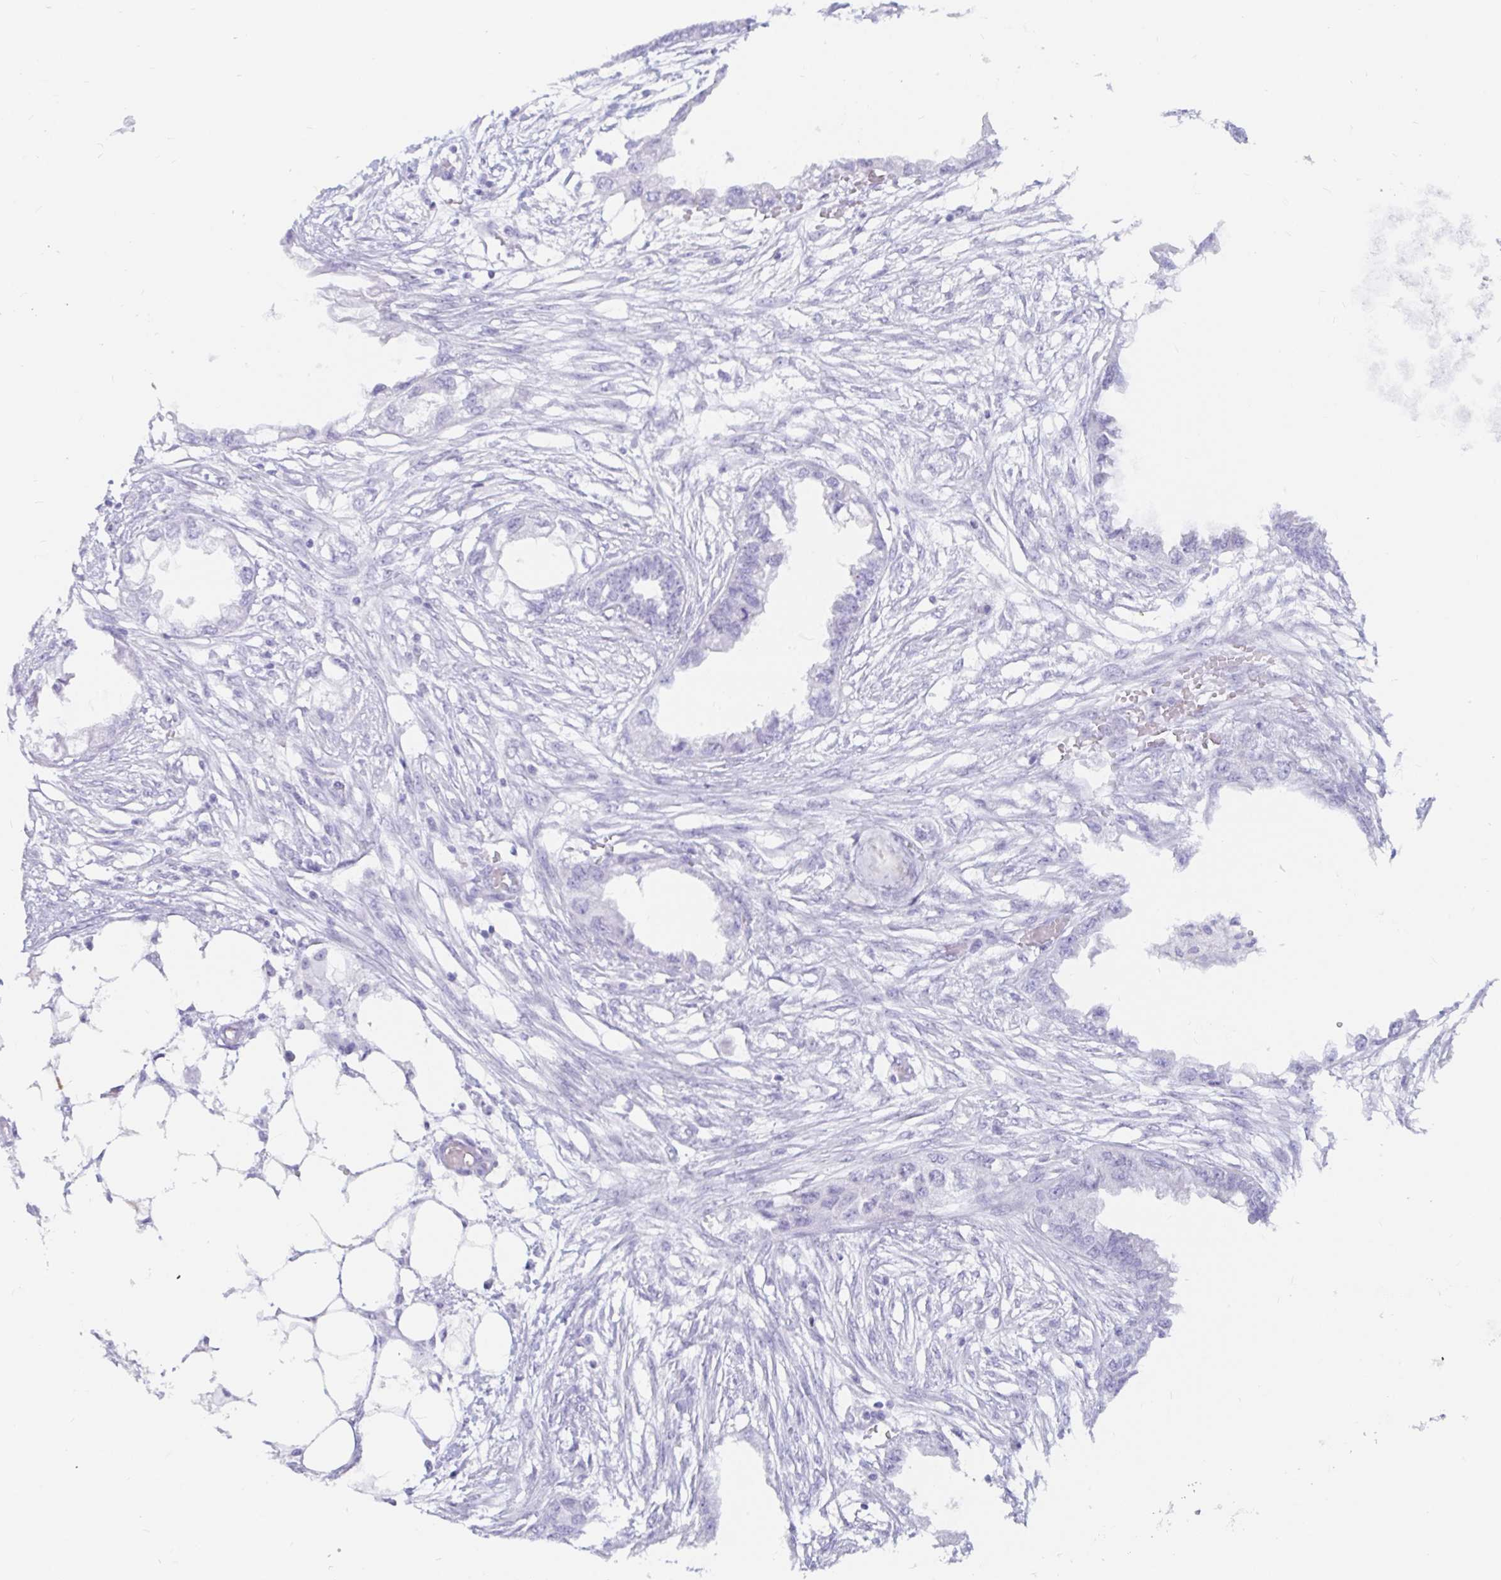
{"staining": {"intensity": "negative", "quantity": "none", "location": "none"}, "tissue": "endometrial cancer", "cell_type": "Tumor cells", "image_type": "cancer", "snomed": [{"axis": "morphology", "description": "Adenocarcinoma, NOS"}, {"axis": "morphology", "description": "Adenocarcinoma, metastatic, NOS"}, {"axis": "topography", "description": "Adipose tissue"}, {"axis": "topography", "description": "Endometrium"}], "caption": "This is a micrograph of immunohistochemistry staining of endometrial cancer, which shows no positivity in tumor cells.", "gene": "OR6T1", "patient": {"sex": "female", "age": 67}}